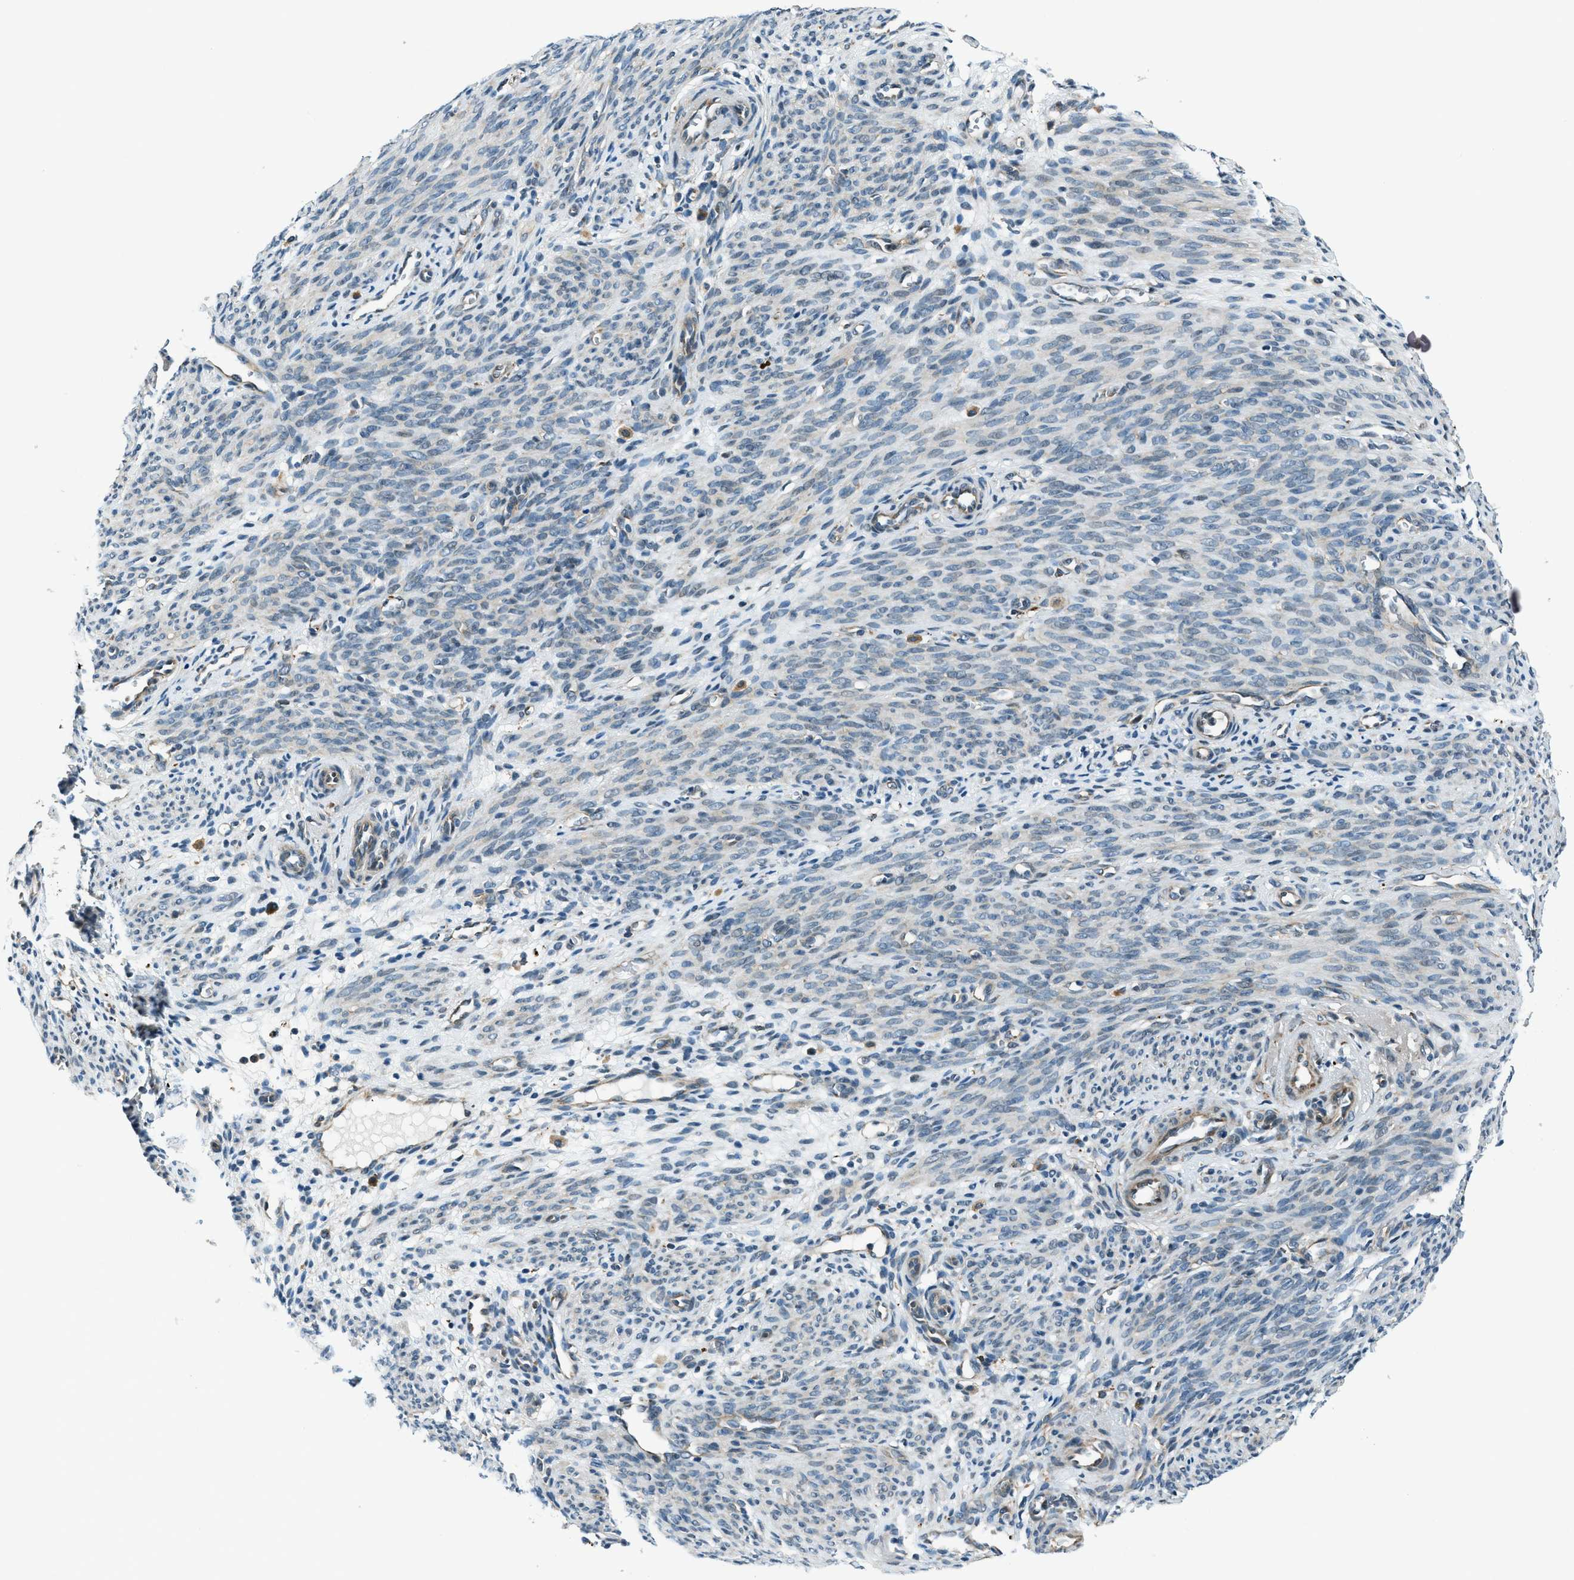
{"staining": {"intensity": "negative", "quantity": "none", "location": "none"}, "tissue": "endometrium", "cell_type": "Cells in endometrial stroma", "image_type": "normal", "snomed": [{"axis": "morphology", "description": "Normal tissue, NOS"}, {"axis": "morphology", "description": "Adenocarcinoma, NOS"}, {"axis": "topography", "description": "Endometrium"}, {"axis": "topography", "description": "Ovary"}], "caption": "Immunohistochemistry photomicrograph of benign endometrium: endometrium stained with DAB (3,3'-diaminobenzidine) demonstrates no significant protein staining in cells in endometrial stroma.", "gene": "GINM1", "patient": {"sex": "female", "age": 68}}